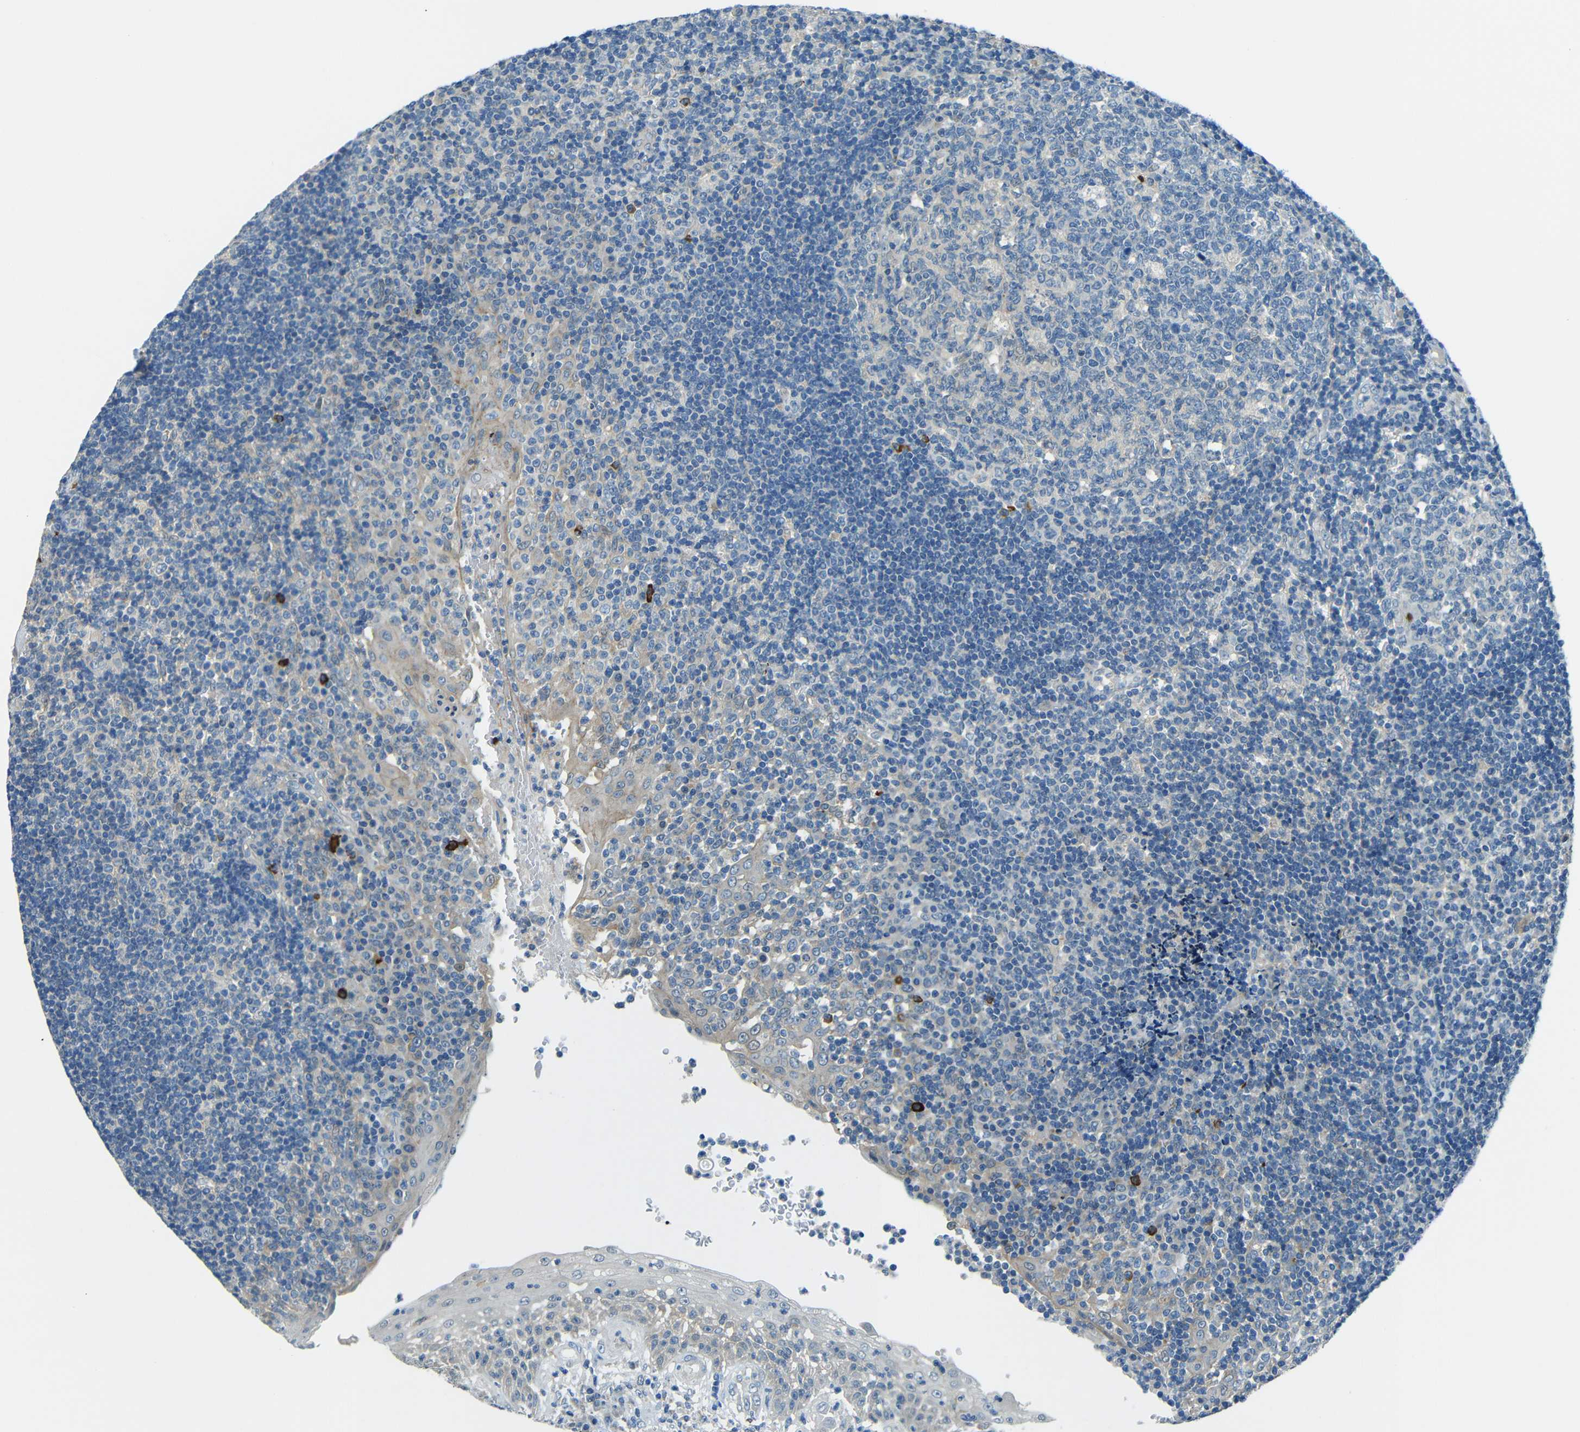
{"staining": {"intensity": "negative", "quantity": "none", "location": "none"}, "tissue": "tonsil", "cell_type": "Germinal center cells", "image_type": "normal", "snomed": [{"axis": "morphology", "description": "Normal tissue, NOS"}, {"axis": "topography", "description": "Tonsil"}], "caption": "IHC micrograph of unremarkable tonsil stained for a protein (brown), which exhibits no positivity in germinal center cells.", "gene": "CYP26B1", "patient": {"sex": "female", "age": 40}}